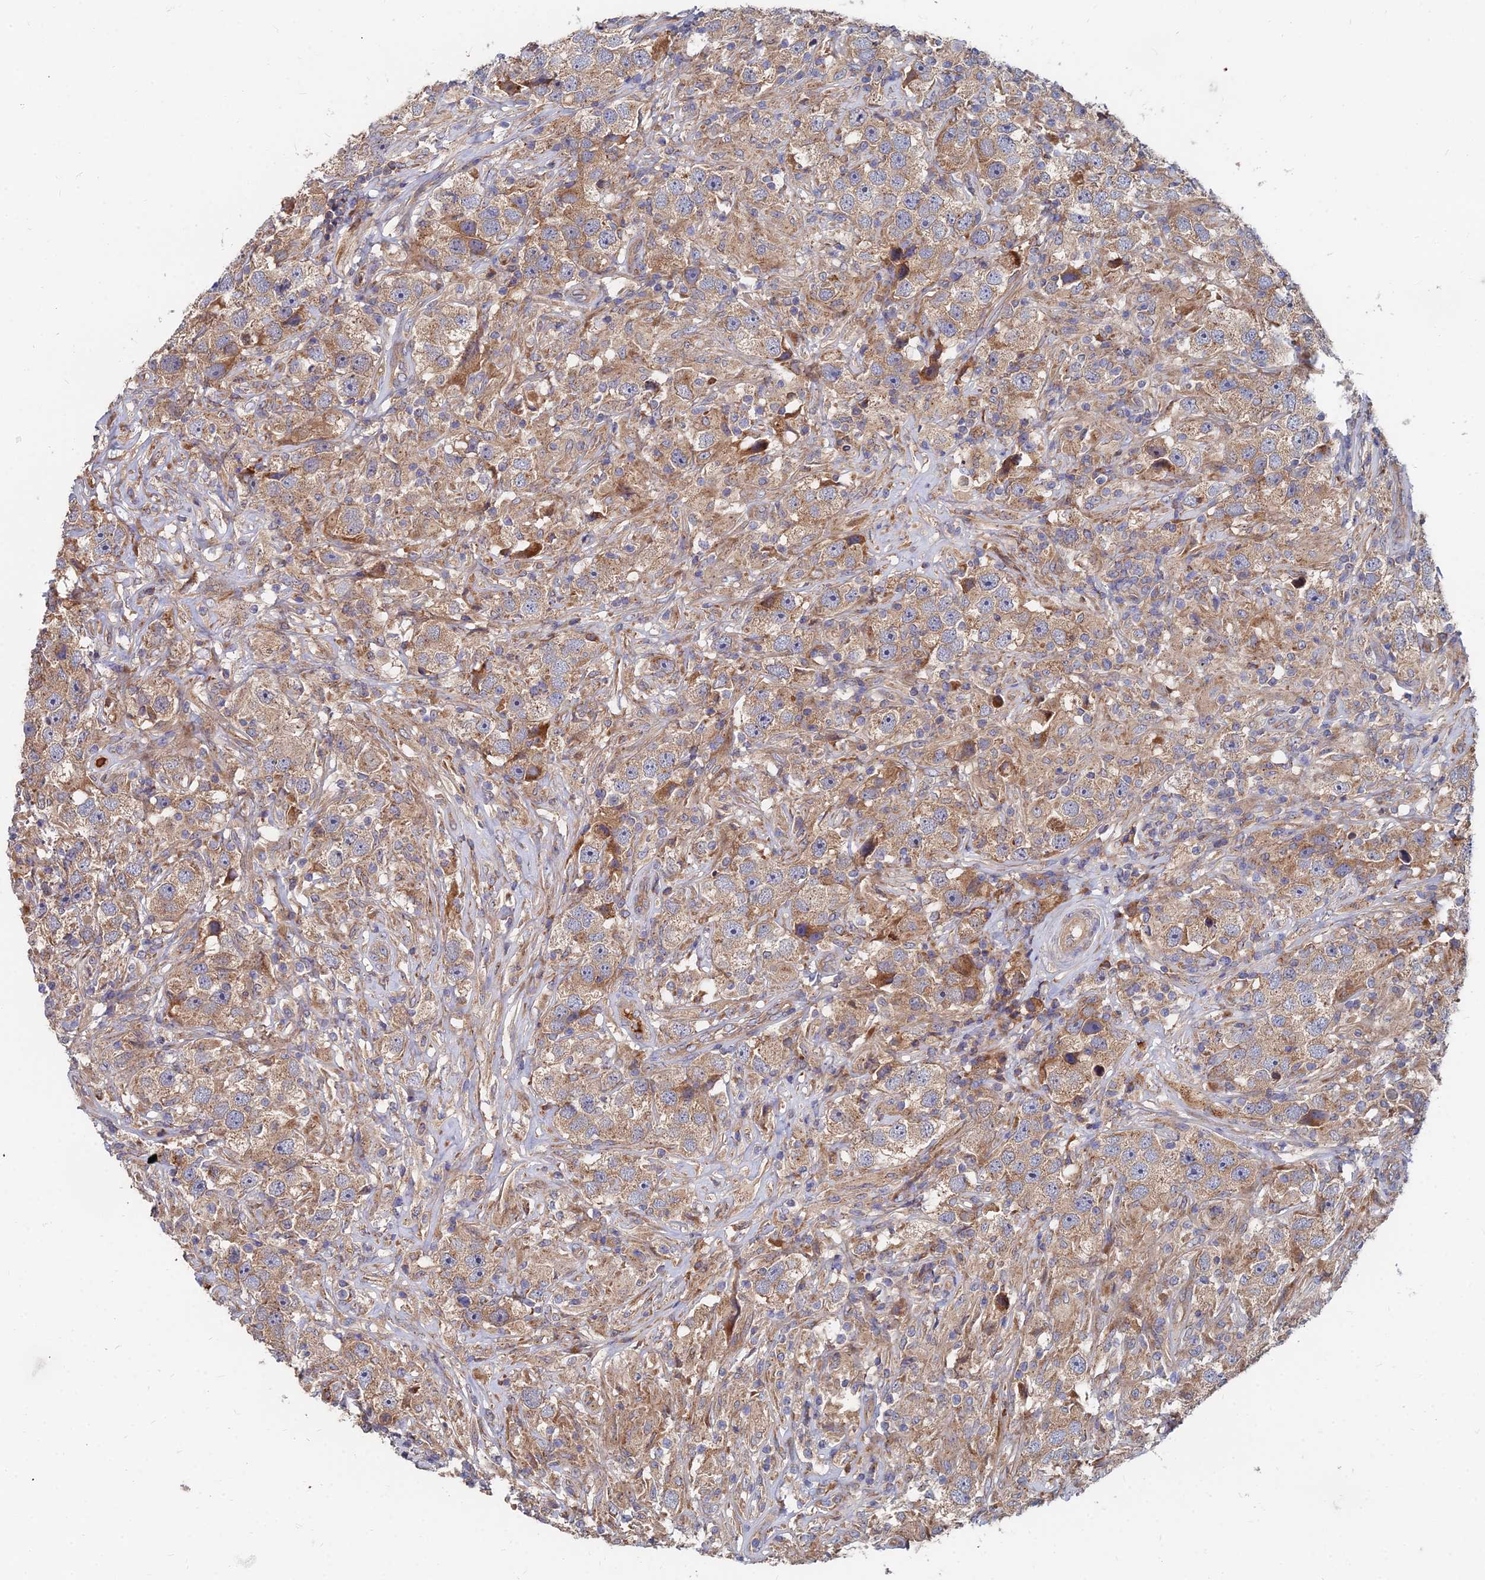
{"staining": {"intensity": "moderate", "quantity": ">75%", "location": "cytoplasmic/membranous"}, "tissue": "testis cancer", "cell_type": "Tumor cells", "image_type": "cancer", "snomed": [{"axis": "morphology", "description": "Seminoma, NOS"}, {"axis": "topography", "description": "Testis"}], "caption": "Testis cancer stained for a protein (brown) reveals moderate cytoplasmic/membranous positive positivity in approximately >75% of tumor cells.", "gene": "CCZ1", "patient": {"sex": "male", "age": 49}}